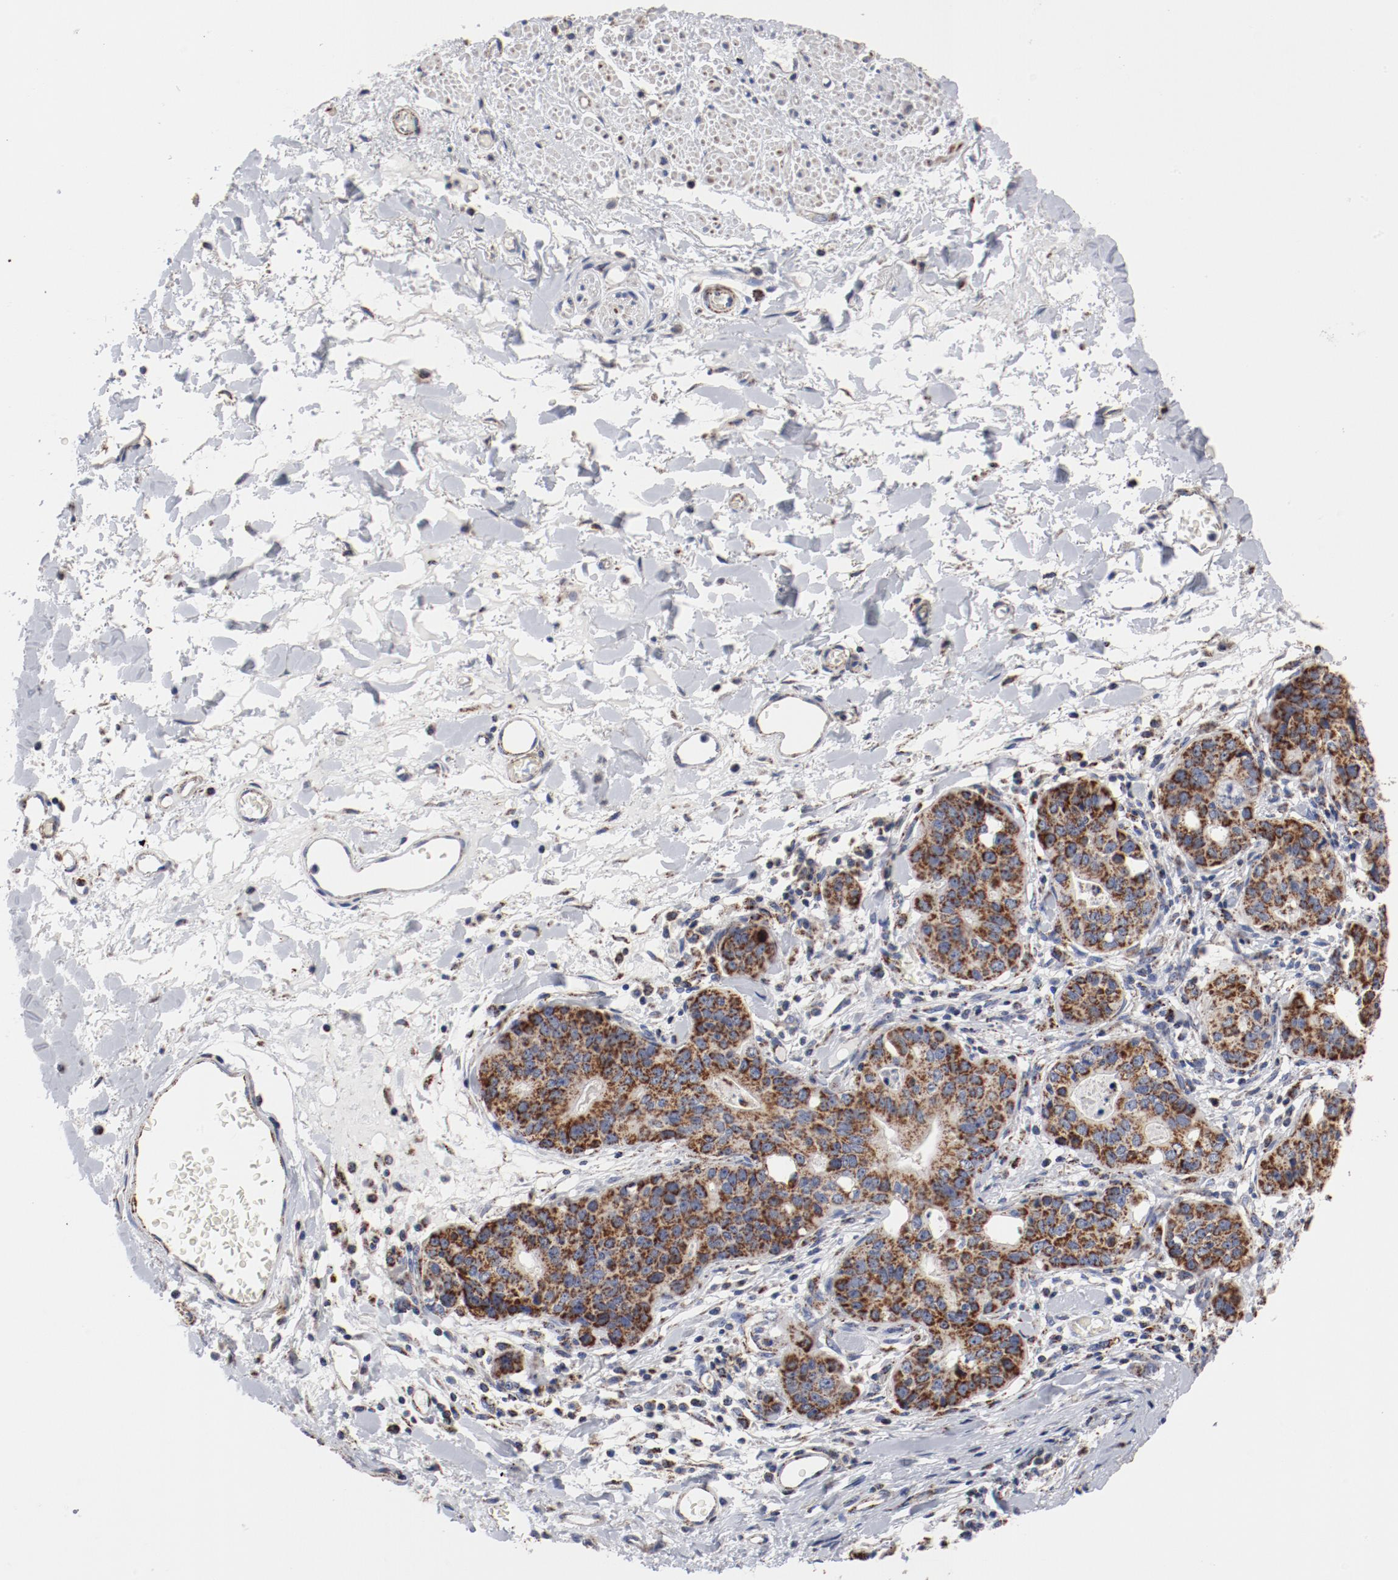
{"staining": {"intensity": "moderate", "quantity": ">75%", "location": "cytoplasmic/membranous"}, "tissue": "stomach cancer", "cell_type": "Tumor cells", "image_type": "cancer", "snomed": [{"axis": "morphology", "description": "Adenocarcinoma, NOS"}, {"axis": "topography", "description": "Esophagus"}, {"axis": "topography", "description": "Stomach"}], "caption": "High-power microscopy captured an immunohistochemistry (IHC) histopathology image of stomach cancer, revealing moderate cytoplasmic/membranous positivity in approximately >75% of tumor cells.", "gene": "NDUFV2", "patient": {"sex": "male", "age": 74}}